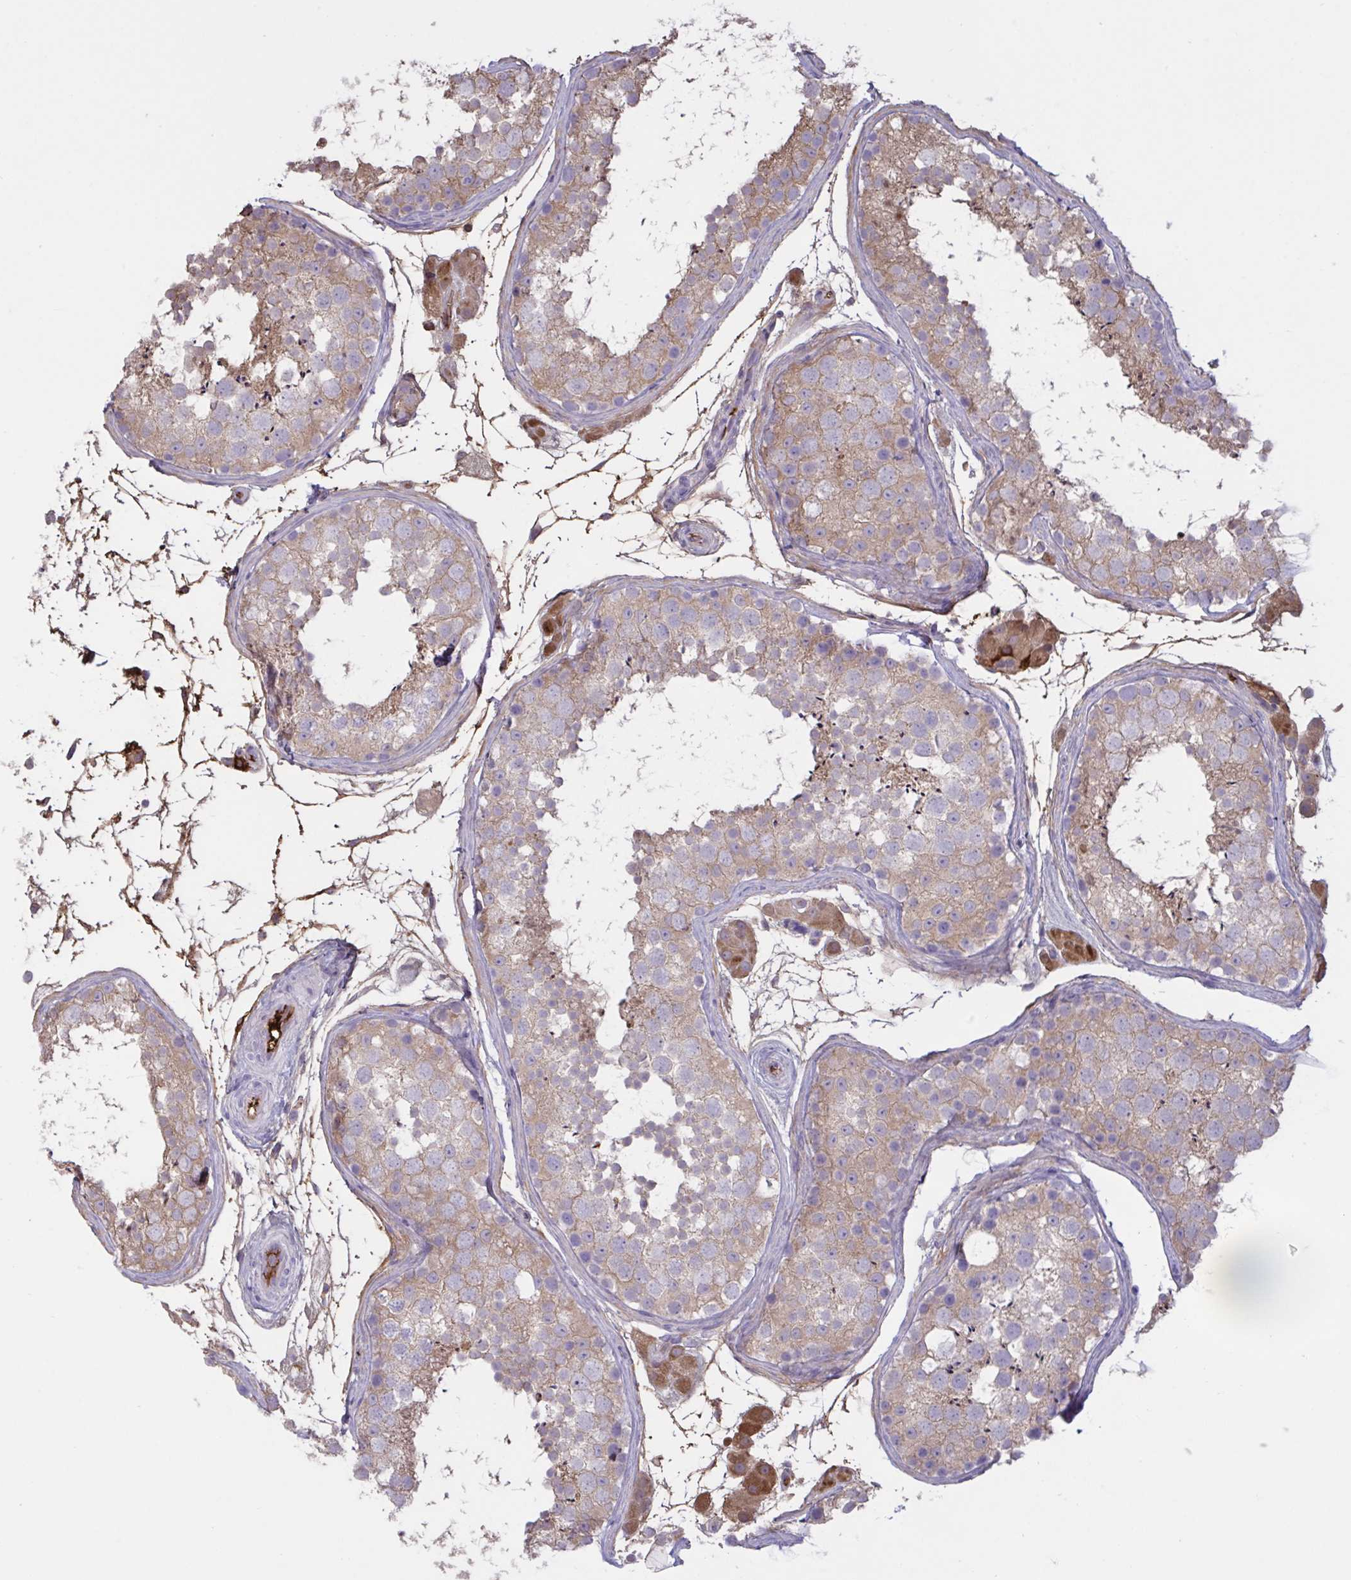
{"staining": {"intensity": "weak", "quantity": "25%-75%", "location": "cytoplasmic/membranous"}, "tissue": "testis", "cell_type": "Cells in seminiferous ducts", "image_type": "normal", "snomed": [{"axis": "morphology", "description": "Normal tissue, NOS"}, {"axis": "topography", "description": "Testis"}], "caption": "The immunohistochemical stain highlights weak cytoplasmic/membranous expression in cells in seminiferous ducts of benign testis.", "gene": "IL1R1", "patient": {"sex": "male", "age": 41}}